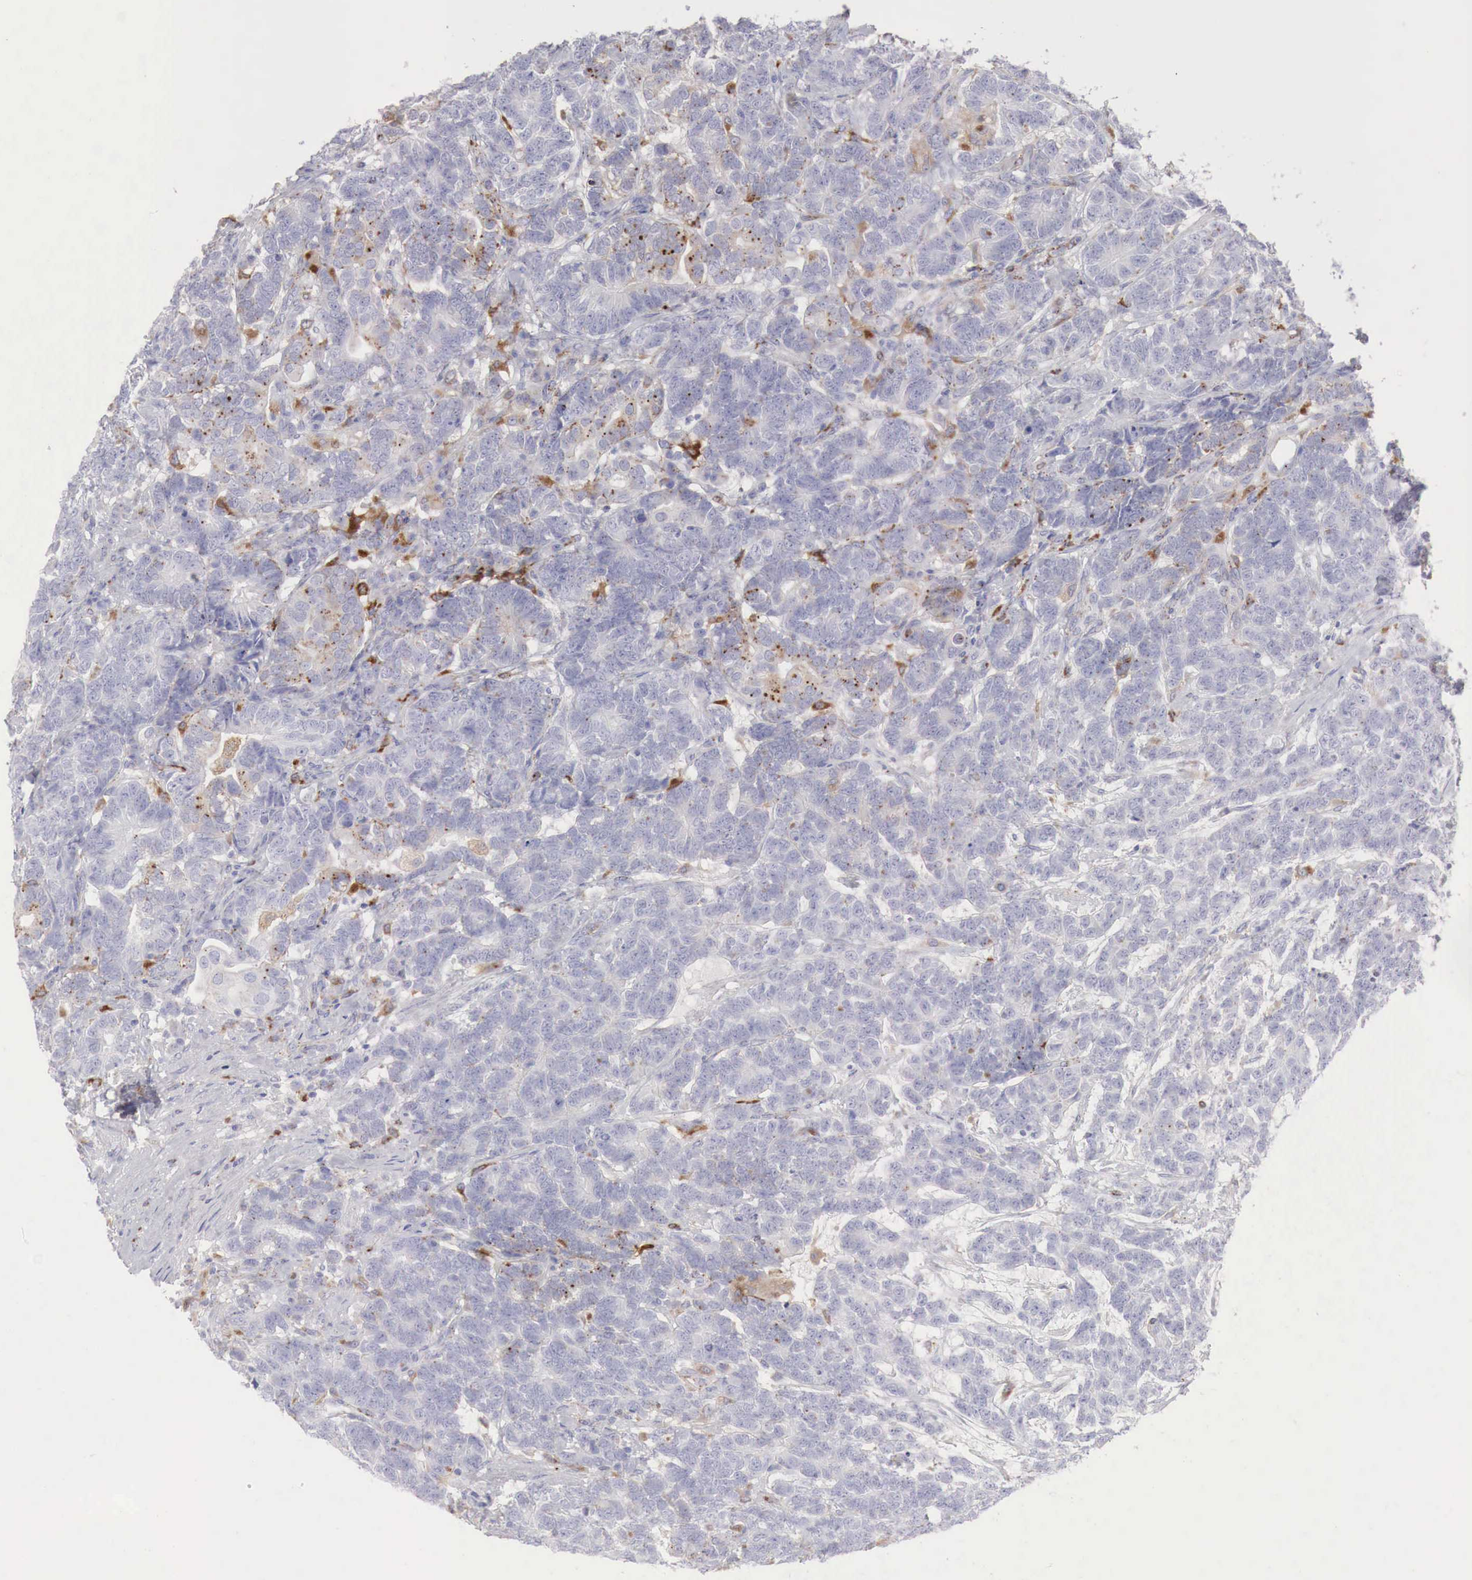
{"staining": {"intensity": "negative", "quantity": "none", "location": "none"}, "tissue": "testis cancer", "cell_type": "Tumor cells", "image_type": "cancer", "snomed": [{"axis": "morphology", "description": "Carcinoma, Embryonal, NOS"}, {"axis": "topography", "description": "Testis"}], "caption": "IHC image of neoplastic tissue: testis cancer (embryonal carcinoma) stained with DAB displays no significant protein expression in tumor cells.", "gene": "GLA", "patient": {"sex": "male", "age": 26}}